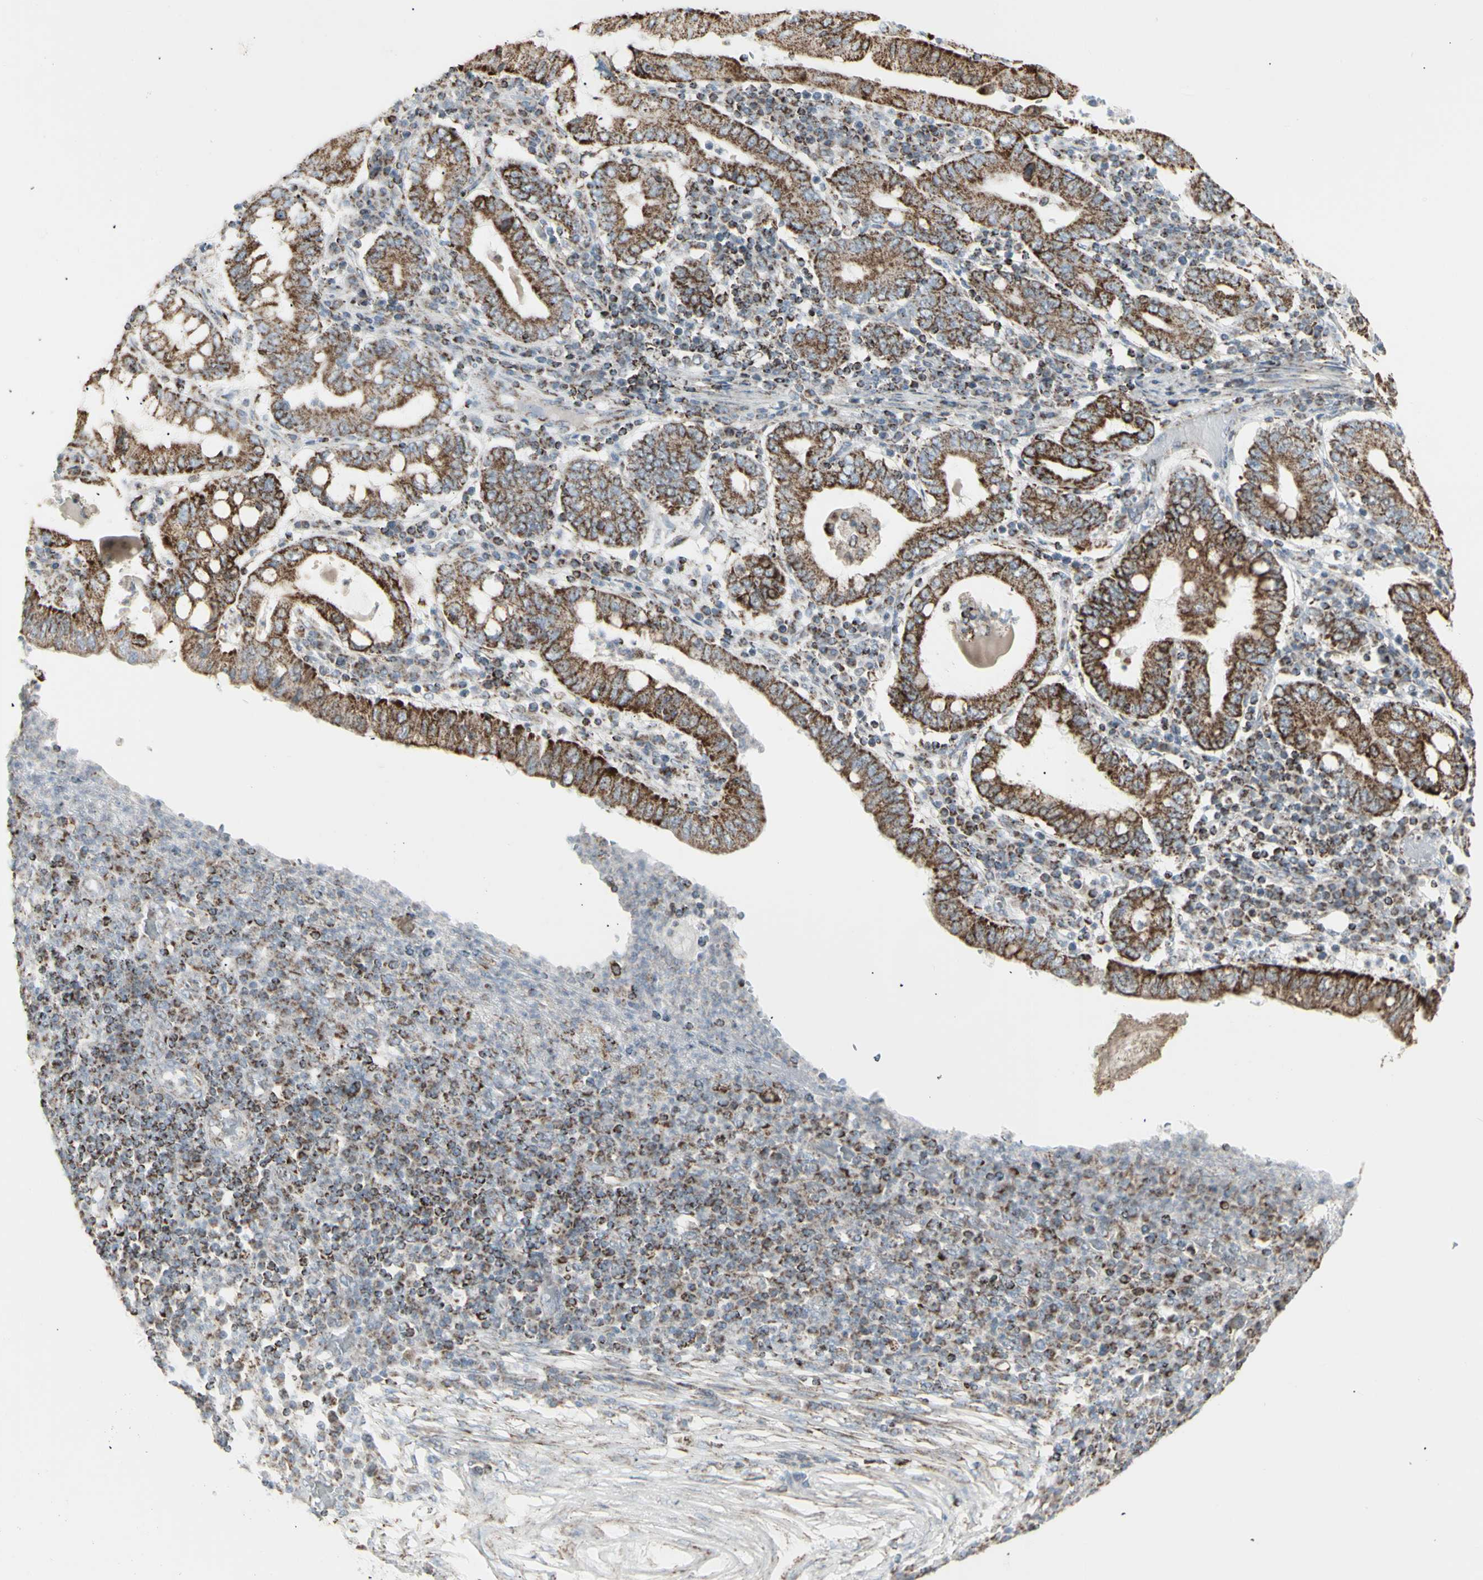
{"staining": {"intensity": "strong", "quantity": ">75%", "location": "cytoplasmic/membranous"}, "tissue": "stomach cancer", "cell_type": "Tumor cells", "image_type": "cancer", "snomed": [{"axis": "morphology", "description": "Normal tissue, NOS"}, {"axis": "morphology", "description": "Adenocarcinoma, NOS"}, {"axis": "topography", "description": "Esophagus"}, {"axis": "topography", "description": "Stomach, upper"}, {"axis": "topography", "description": "Peripheral nerve tissue"}], "caption": "The histopathology image displays staining of adenocarcinoma (stomach), revealing strong cytoplasmic/membranous protein expression (brown color) within tumor cells.", "gene": "PLGRKT", "patient": {"sex": "male", "age": 62}}